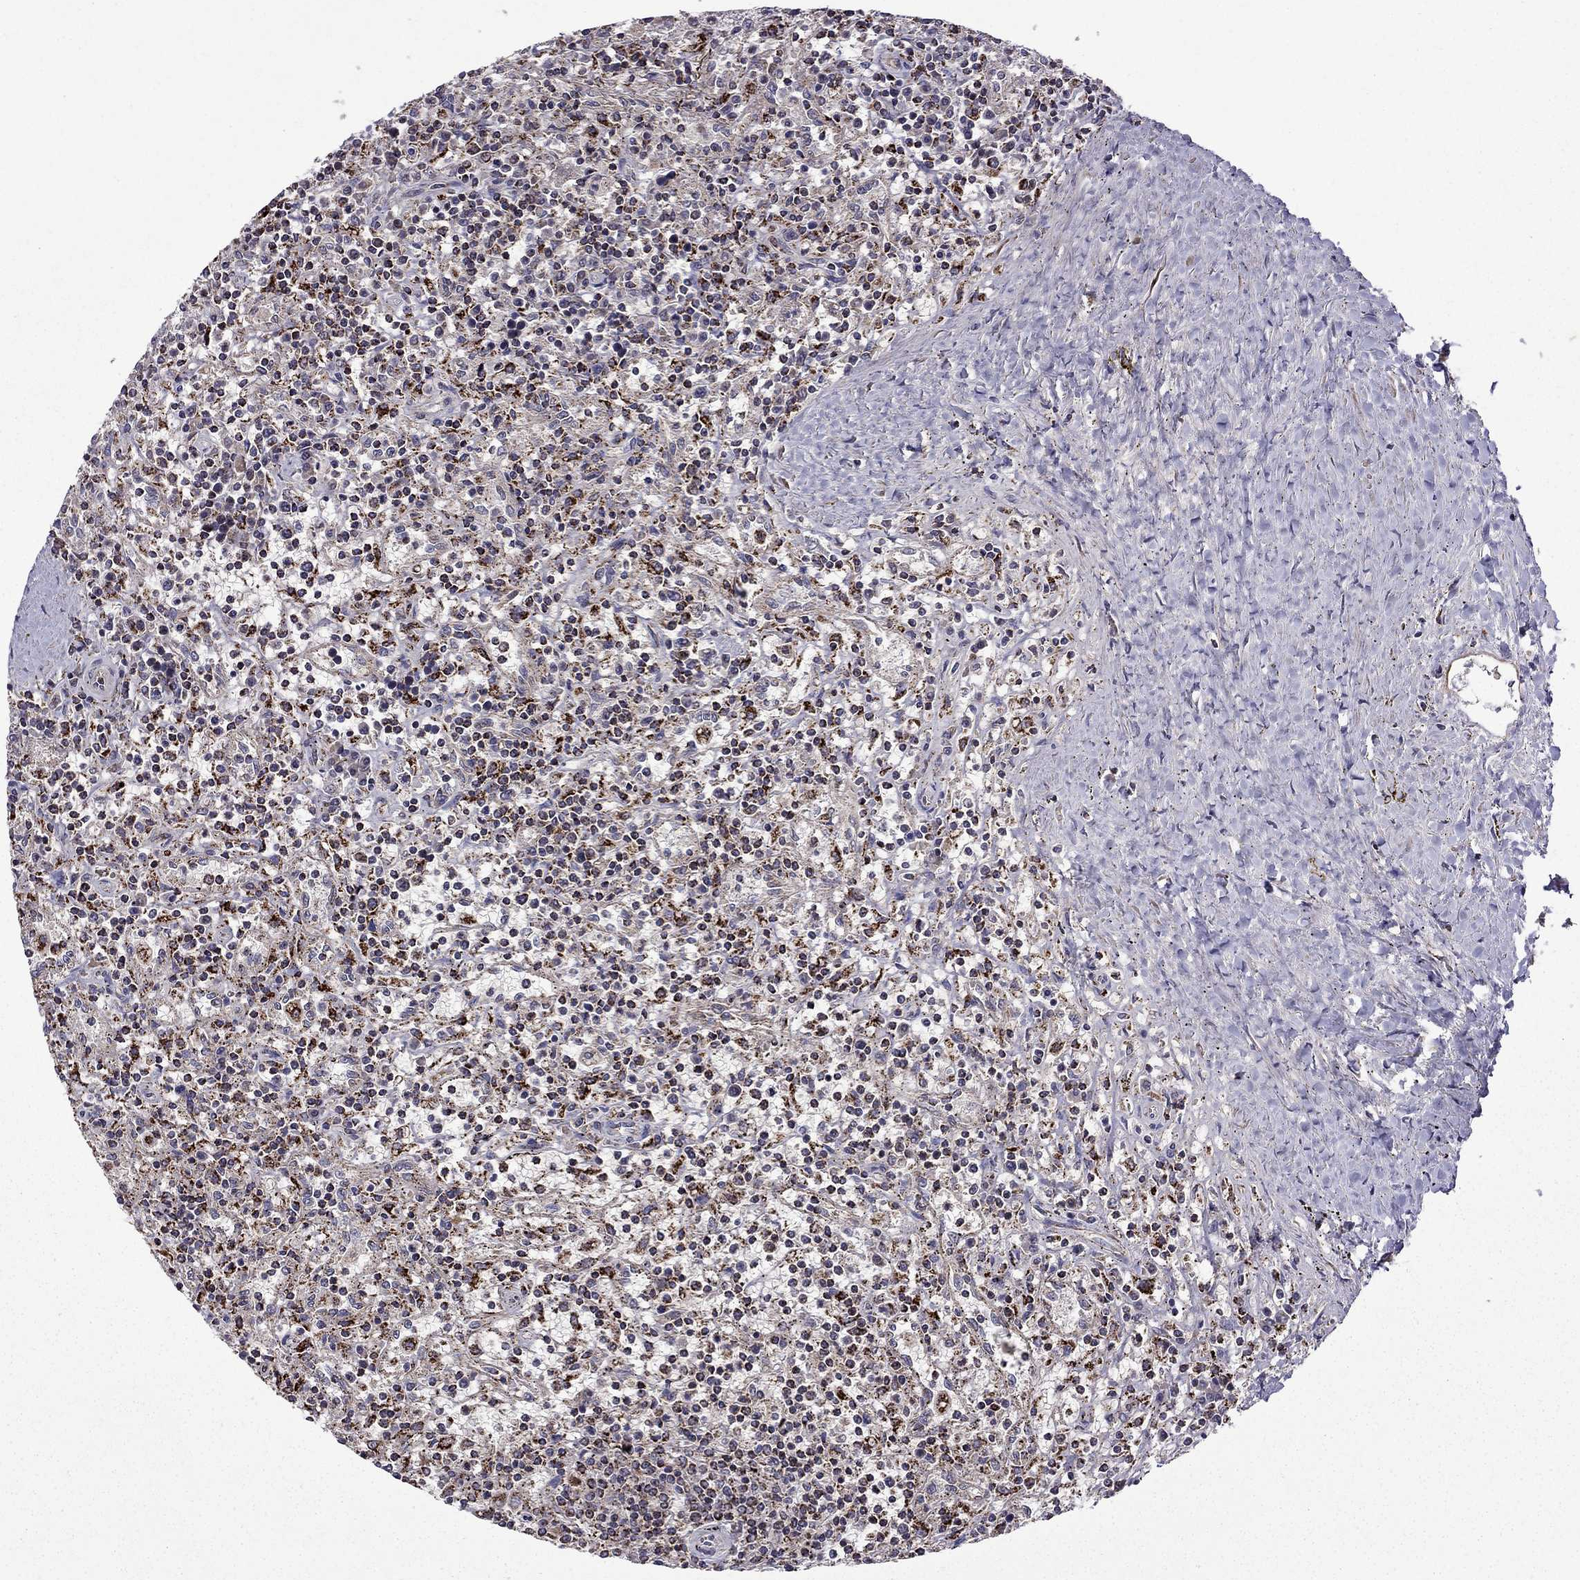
{"staining": {"intensity": "moderate", "quantity": ">75%", "location": "cytoplasmic/membranous"}, "tissue": "lymphoma", "cell_type": "Tumor cells", "image_type": "cancer", "snomed": [{"axis": "morphology", "description": "Malignant lymphoma, non-Hodgkin's type, Low grade"}, {"axis": "topography", "description": "Spleen"}], "caption": "A histopathology image showing moderate cytoplasmic/membranous staining in approximately >75% of tumor cells in lymphoma, as visualized by brown immunohistochemical staining.", "gene": "TAB2", "patient": {"sex": "male", "age": 62}}